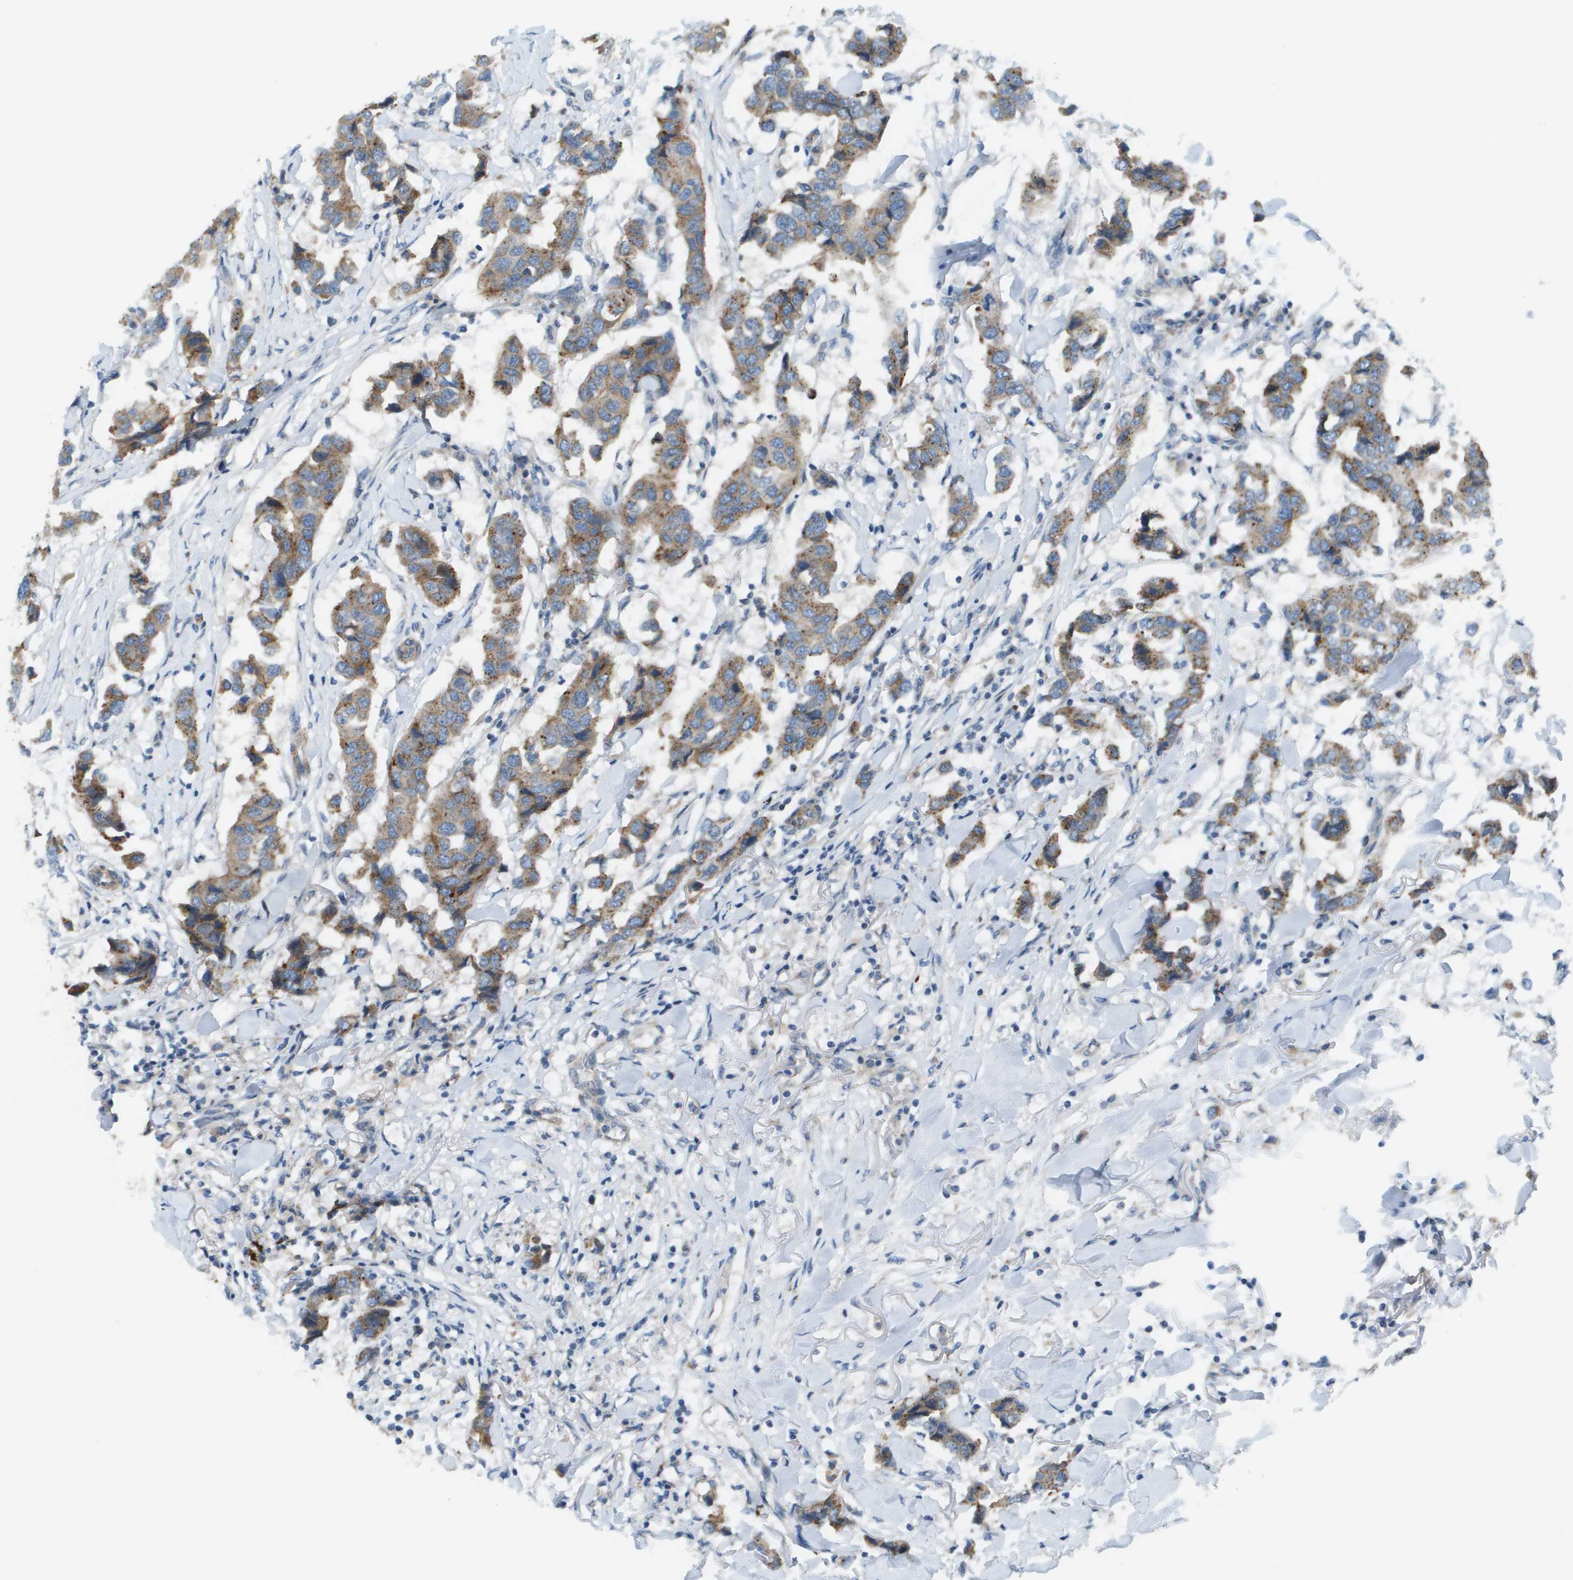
{"staining": {"intensity": "moderate", "quantity": ">75%", "location": "cytoplasmic/membranous"}, "tissue": "breast cancer", "cell_type": "Tumor cells", "image_type": "cancer", "snomed": [{"axis": "morphology", "description": "Duct carcinoma"}, {"axis": "topography", "description": "Breast"}], "caption": "Human breast infiltrating ductal carcinoma stained with a brown dye reveals moderate cytoplasmic/membranous positive staining in approximately >75% of tumor cells.", "gene": "MYH11", "patient": {"sex": "female", "age": 80}}